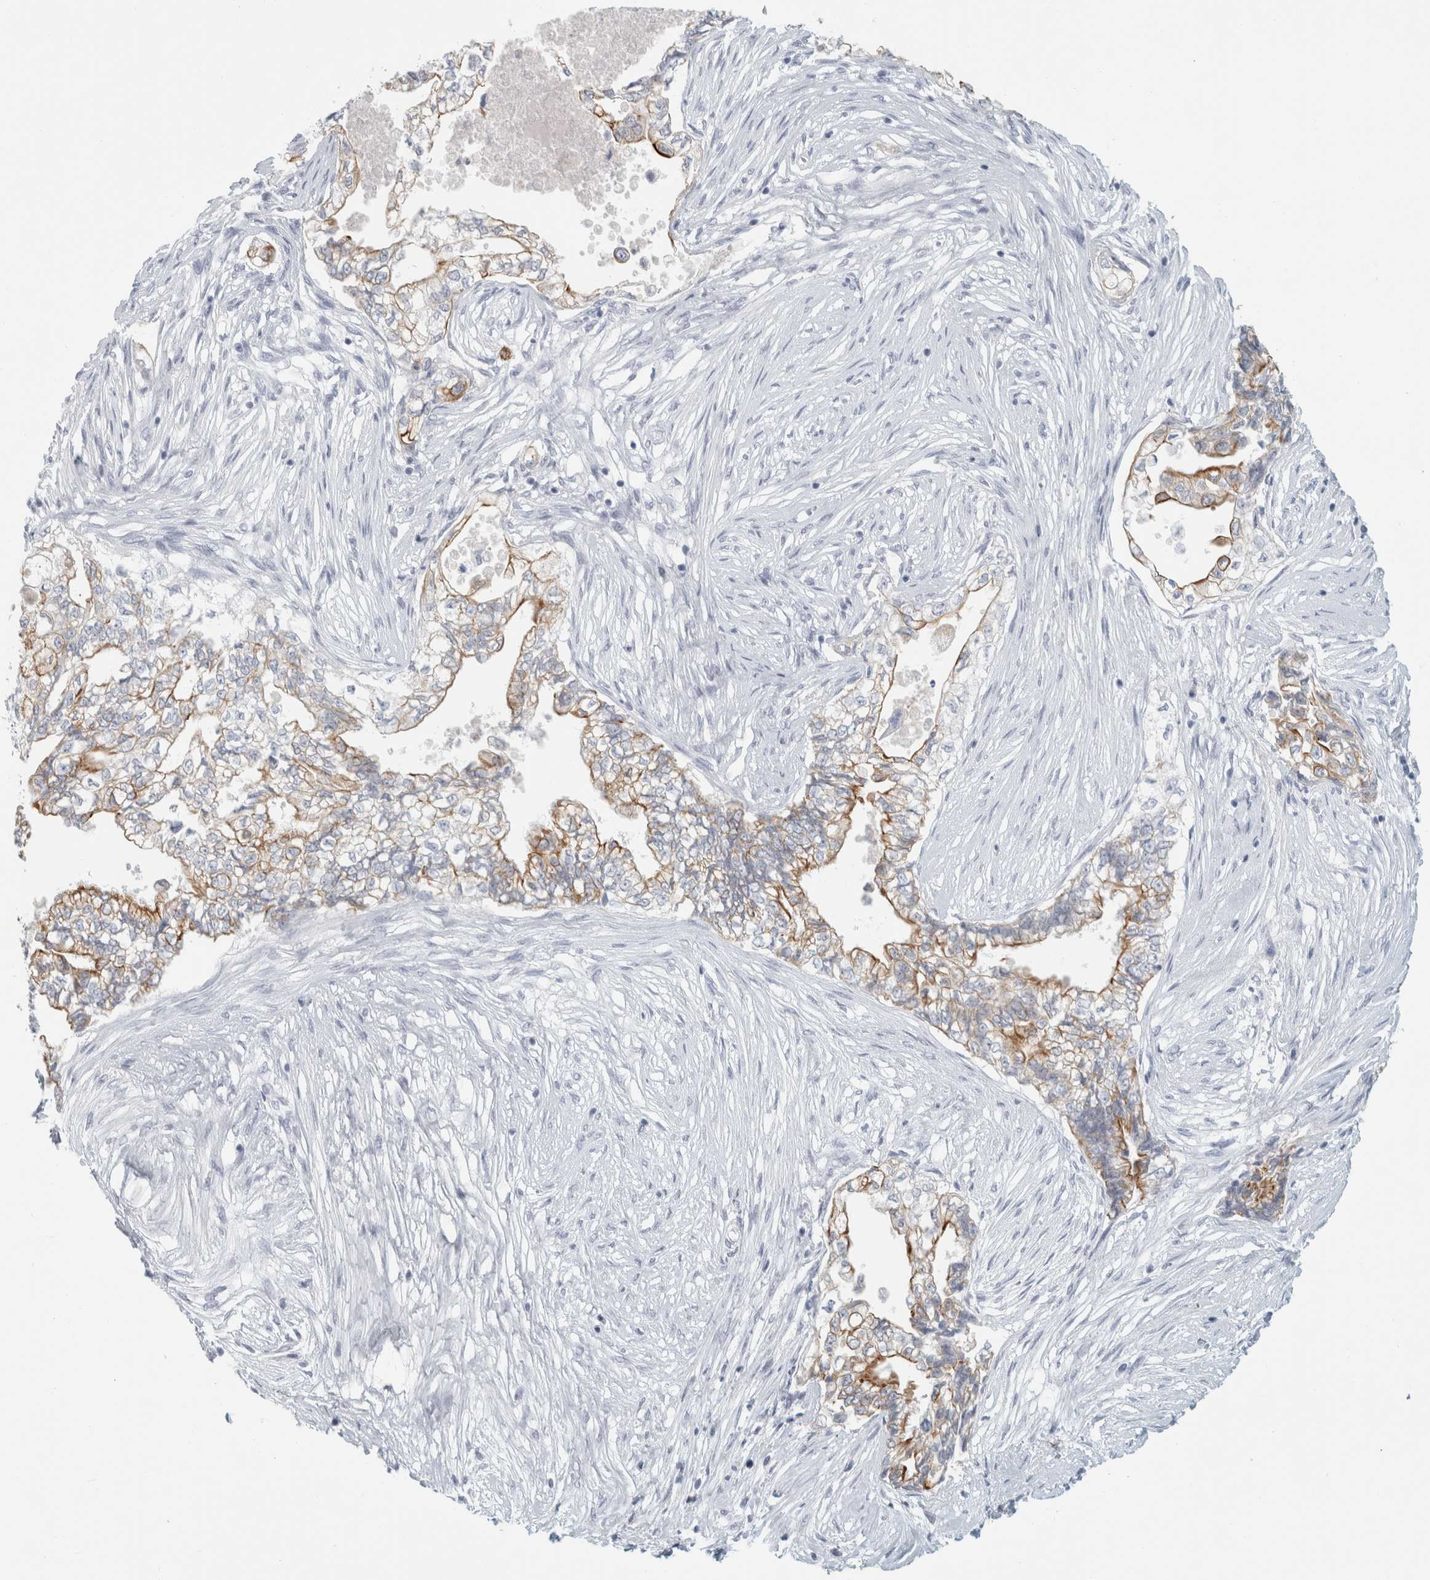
{"staining": {"intensity": "strong", "quantity": ">75%", "location": "cytoplasmic/membranous"}, "tissue": "pancreatic cancer", "cell_type": "Tumor cells", "image_type": "cancer", "snomed": [{"axis": "morphology", "description": "Adenocarcinoma, NOS"}, {"axis": "topography", "description": "Pancreas"}], "caption": "Immunohistochemistry micrograph of human pancreatic cancer stained for a protein (brown), which reveals high levels of strong cytoplasmic/membranous expression in about >75% of tumor cells.", "gene": "SLC28A3", "patient": {"sex": "male", "age": 72}}